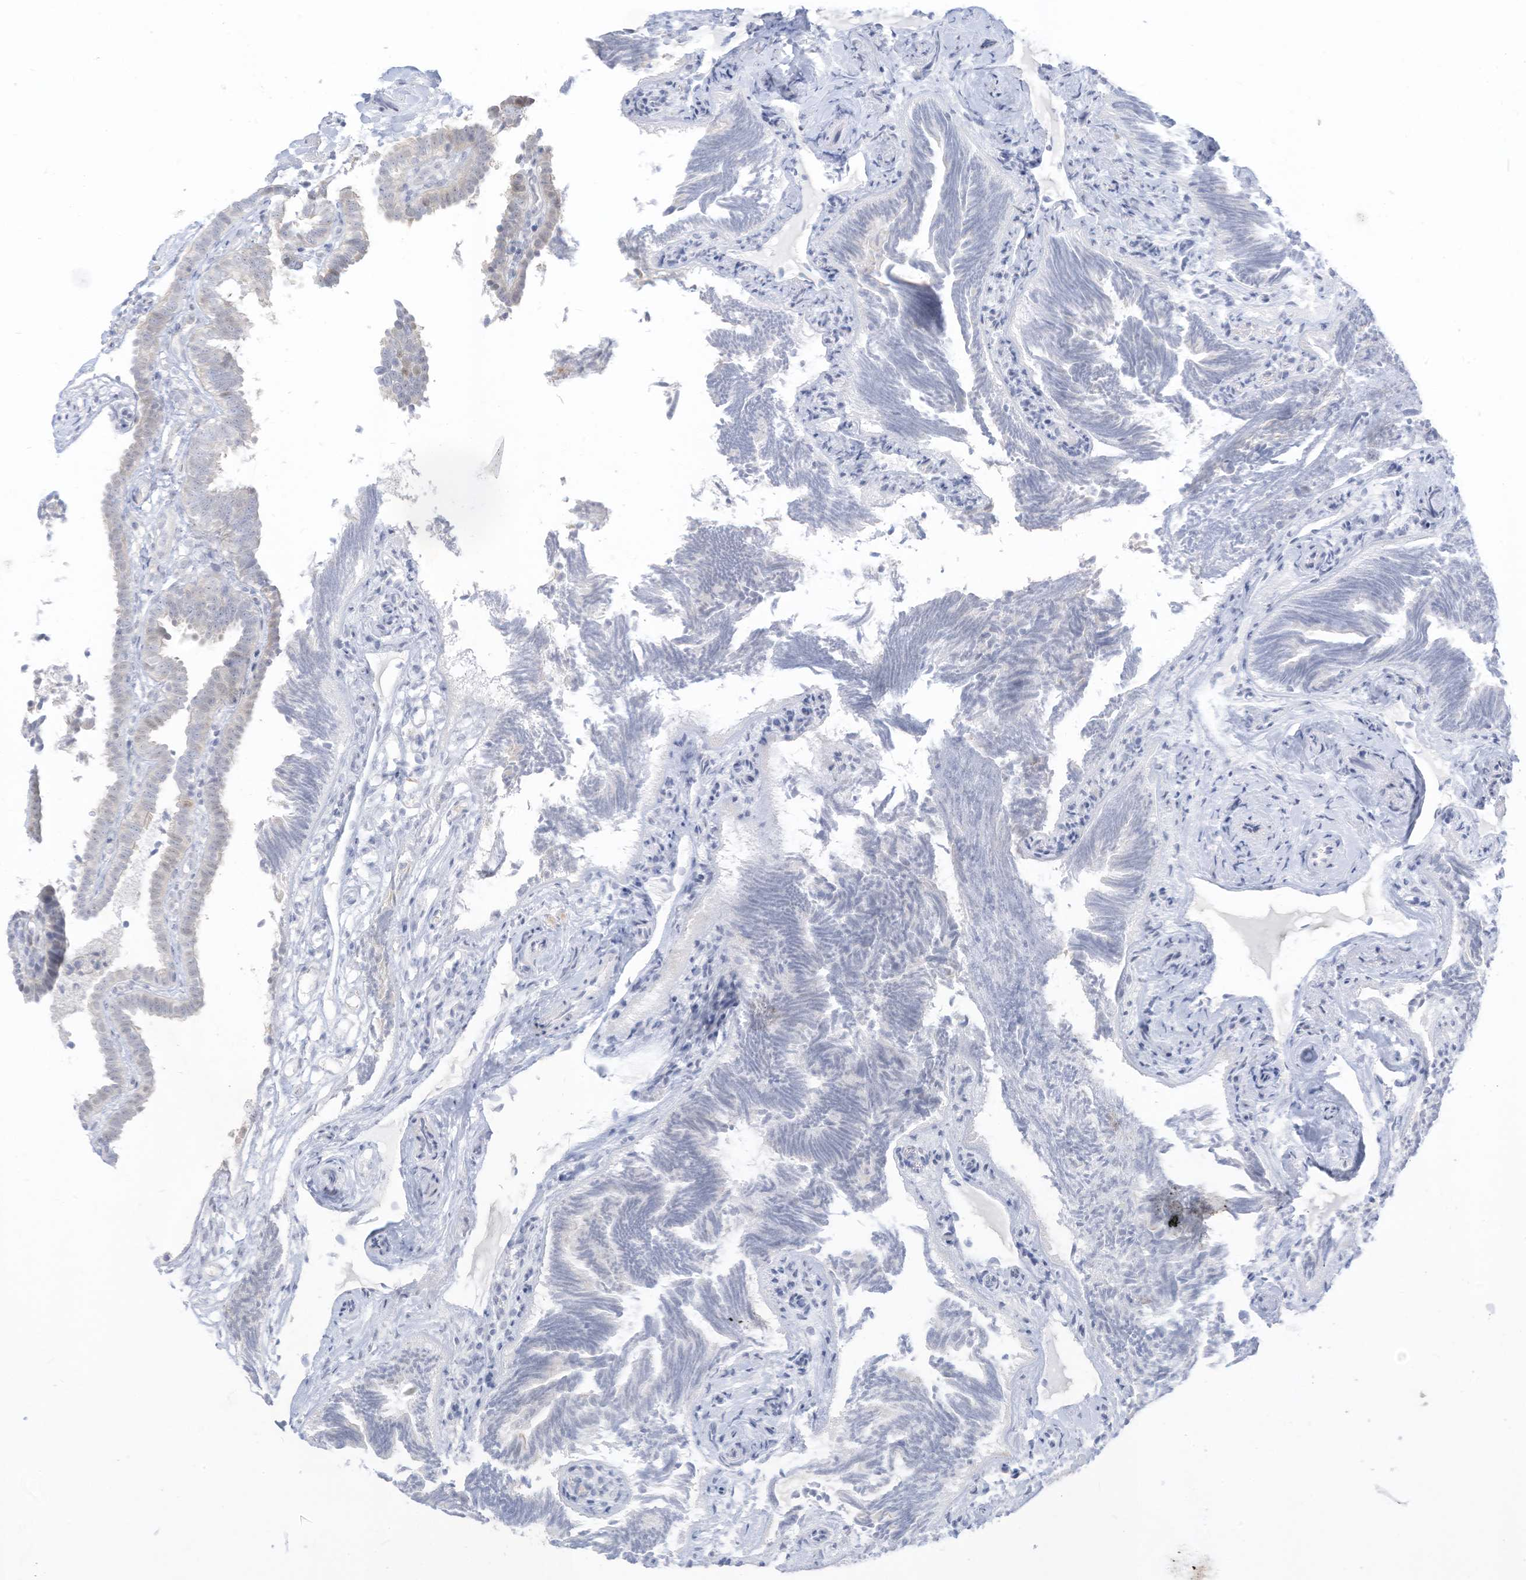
{"staining": {"intensity": "weak", "quantity": "<25%", "location": "cytoplasmic/membranous"}, "tissue": "fallopian tube", "cell_type": "Glandular cells", "image_type": "normal", "snomed": [{"axis": "morphology", "description": "Normal tissue, NOS"}, {"axis": "topography", "description": "Fallopian tube"}], "caption": "IHC photomicrograph of benign human fallopian tube stained for a protein (brown), which shows no staining in glandular cells.", "gene": "ASPRV1", "patient": {"sex": "female", "age": 39}}